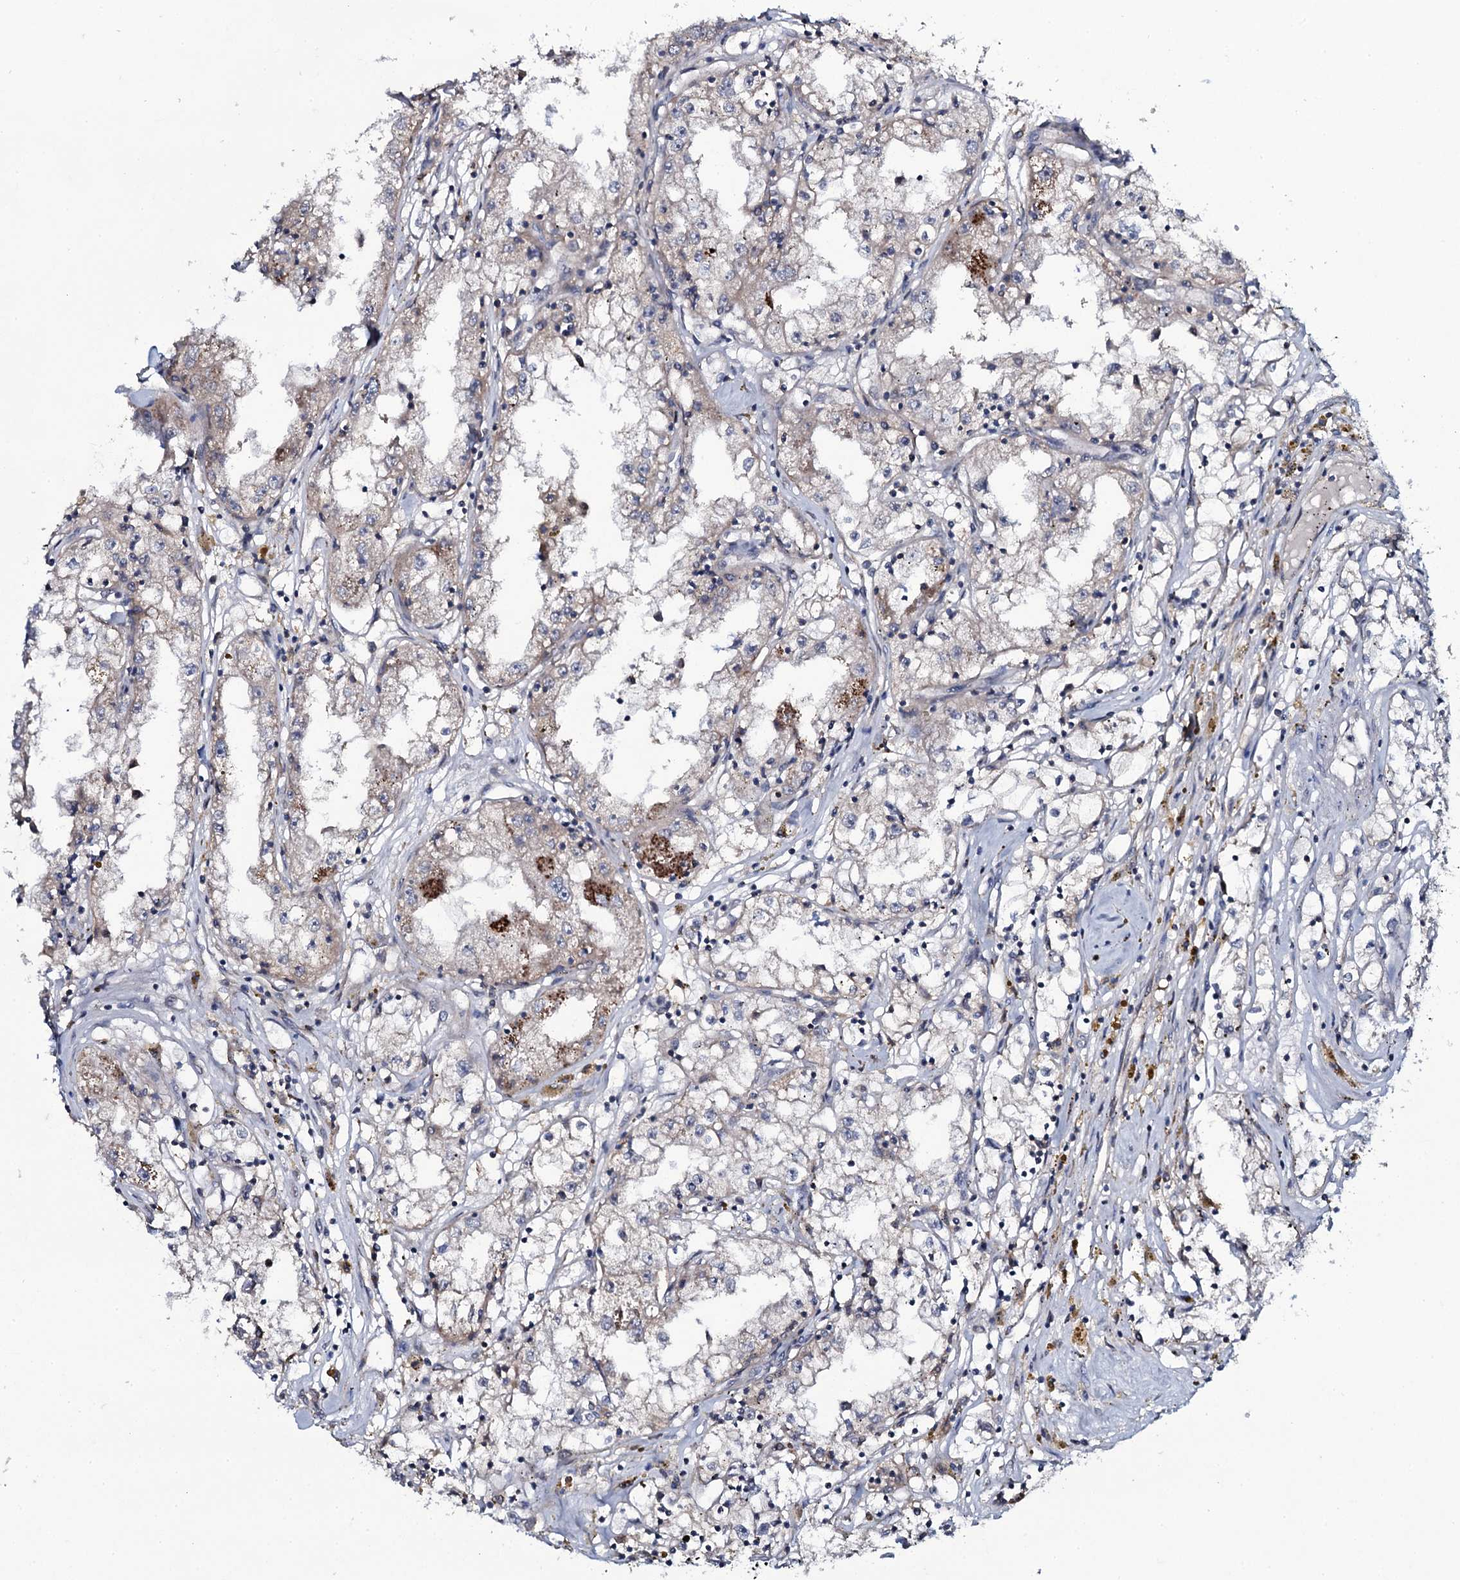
{"staining": {"intensity": "negative", "quantity": "none", "location": "none"}, "tissue": "renal cancer", "cell_type": "Tumor cells", "image_type": "cancer", "snomed": [{"axis": "morphology", "description": "Adenocarcinoma, NOS"}, {"axis": "topography", "description": "Kidney"}], "caption": "There is no significant expression in tumor cells of renal adenocarcinoma.", "gene": "SNAP23", "patient": {"sex": "male", "age": 56}}